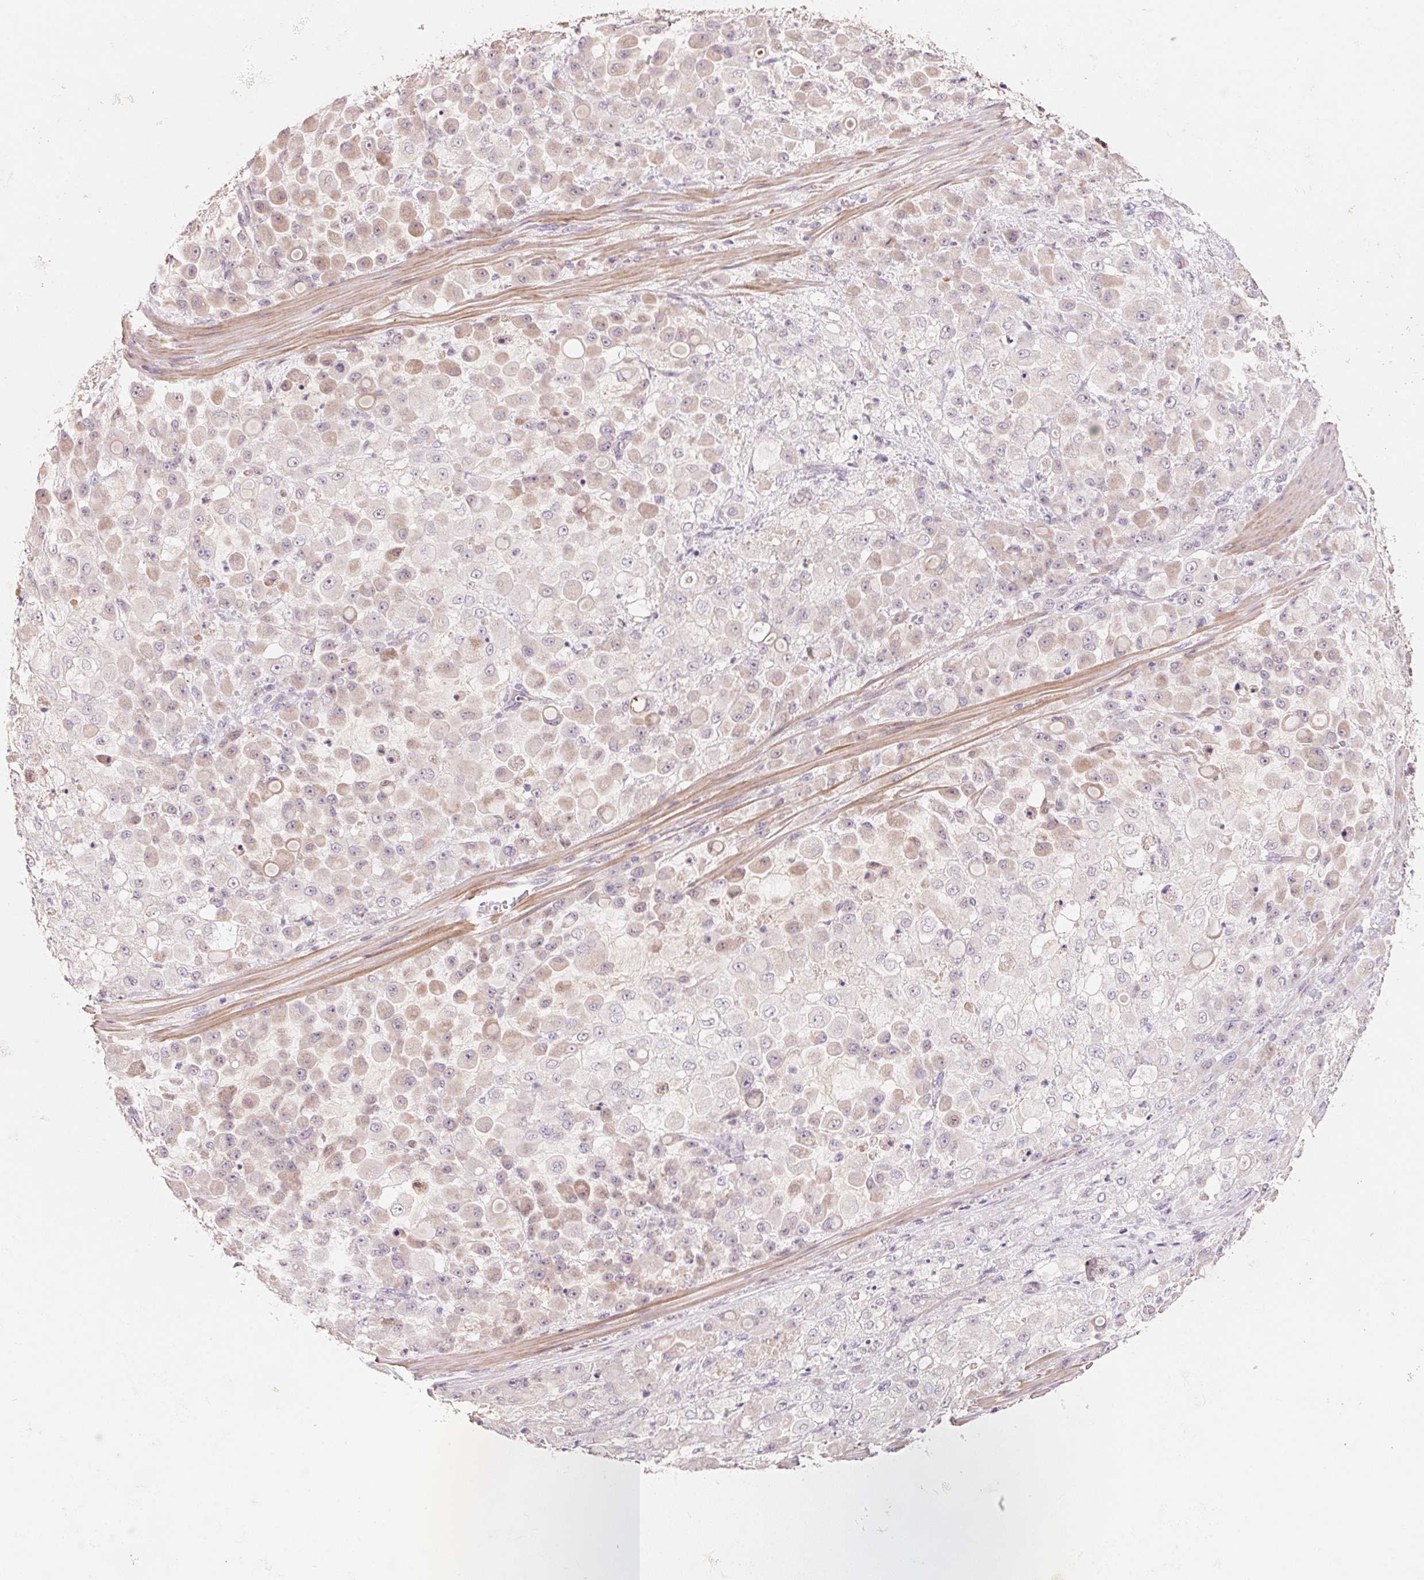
{"staining": {"intensity": "weak", "quantity": "25%-75%", "location": "cytoplasmic/membranous"}, "tissue": "stomach cancer", "cell_type": "Tumor cells", "image_type": "cancer", "snomed": [{"axis": "morphology", "description": "Adenocarcinoma, NOS"}, {"axis": "topography", "description": "Stomach"}], "caption": "Stomach cancer (adenocarcinoma) tissue shows weak cytoplasmic/membranous expression in about 25%-75% of tumor cells, visualized by immunohistochemistry. Nuclei are stained in blue.", "gene": "TP53AIP1", "patient": {"sex": "female", "age": 76}}